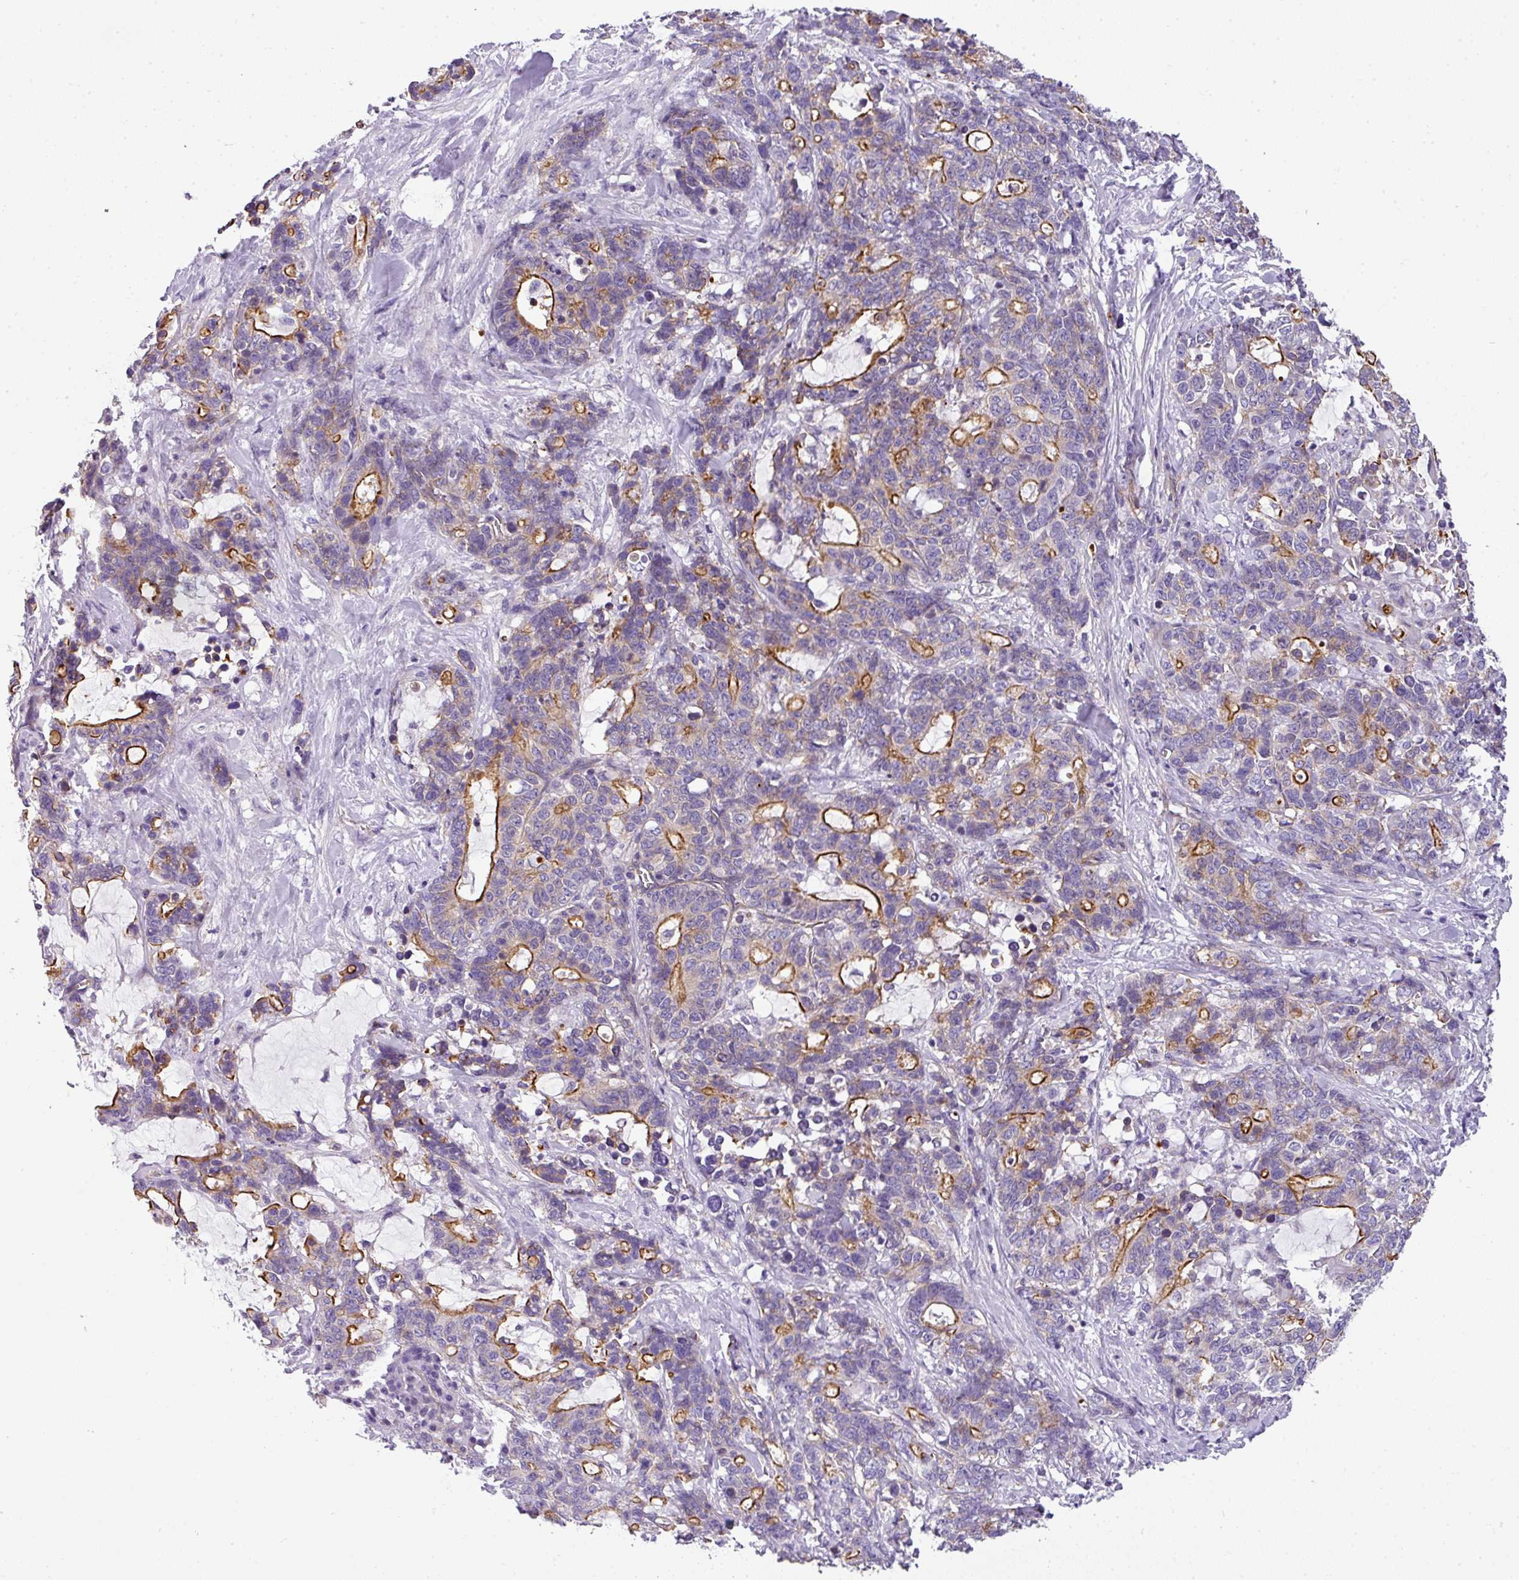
{"staining": {"intensity": "moderate", "quantity": "25%-75%", "location": "cytoplasmic/membranous"}, "tissue": "stomach cancer", "cell_type": "Tumor cells", "image_type": "cancer", "snomed": [{"axis": "morphology", "description": "Normal tissue, NOS"}, {"axis": "morphology", "description": "Adenocarcinoma, NOS"}, {"axis": "topography", "description": "Stomach"}], "caption": "Stomach cancer tissue demonstrates moderate cytoplasmic/membranous staining in about 25%-75% of tumor cells, visualized by immunohistochemistry.", "gene": "OR11H4", "patient": {"sex": "female", "age": 64}}